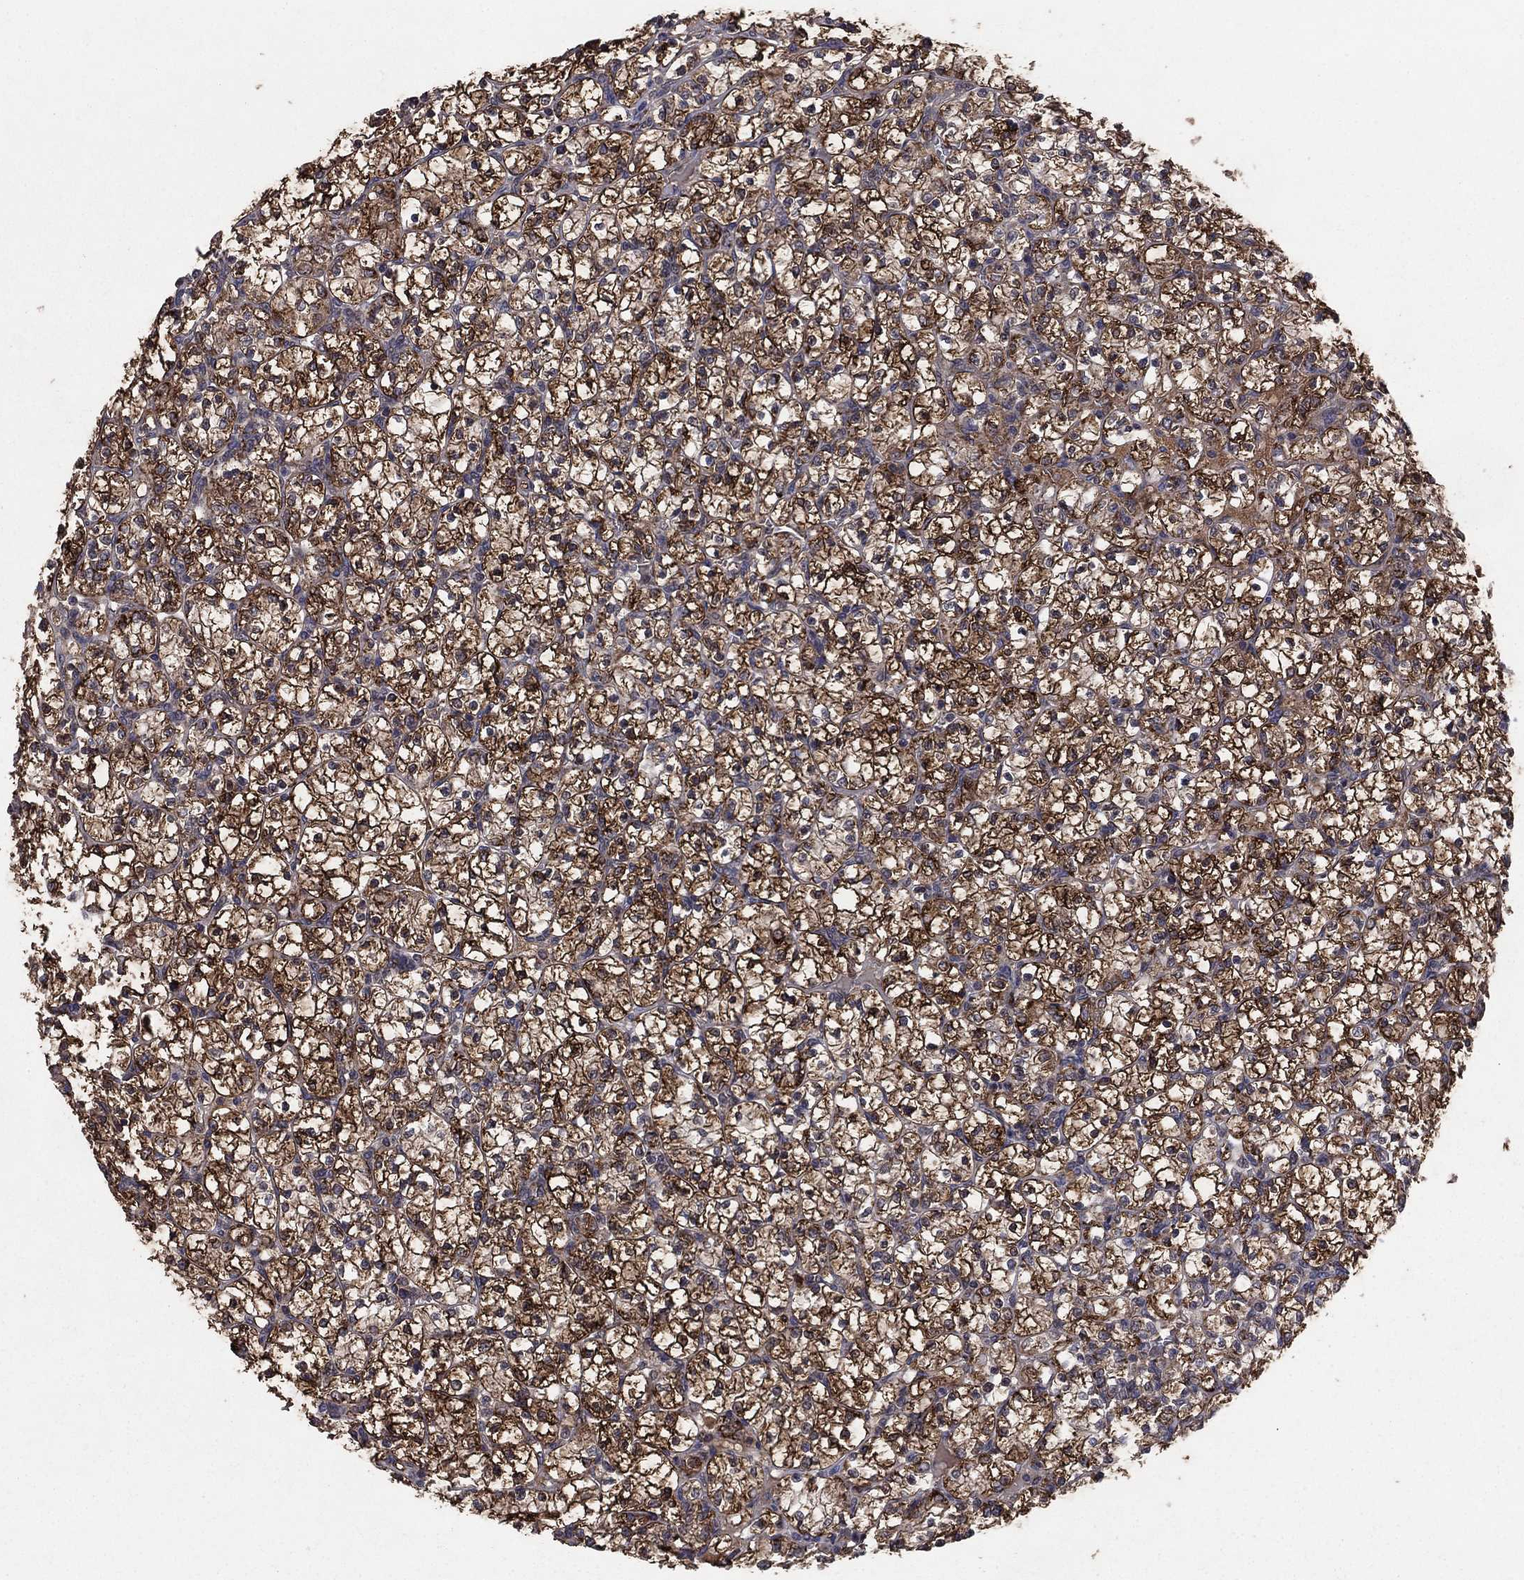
{"staining": {"intensity": "strong", "quantity": ">75%", "location": "cytoplasmic/membranous"}, "tissue": "renal cancer", "cell_type": "Tumor cells", "image_type": "cancer", "snomed": [{"axis": "morphology", "description": "Adenocarcinoma, NOS"}, {"axis": "topography", "description": "Kidney"}], "caption": "Immunohistochemical staining of human renal cancer (adenocarcinoma) demonstrates high levels of strong cytoplasmic/membranous positivity in approximately >75% of tumor cells. The protein is shown in brown color, while the nuclei are stained blue.", "gene": "DHRS1", "patient": {"sex": "female", "age": 89}}